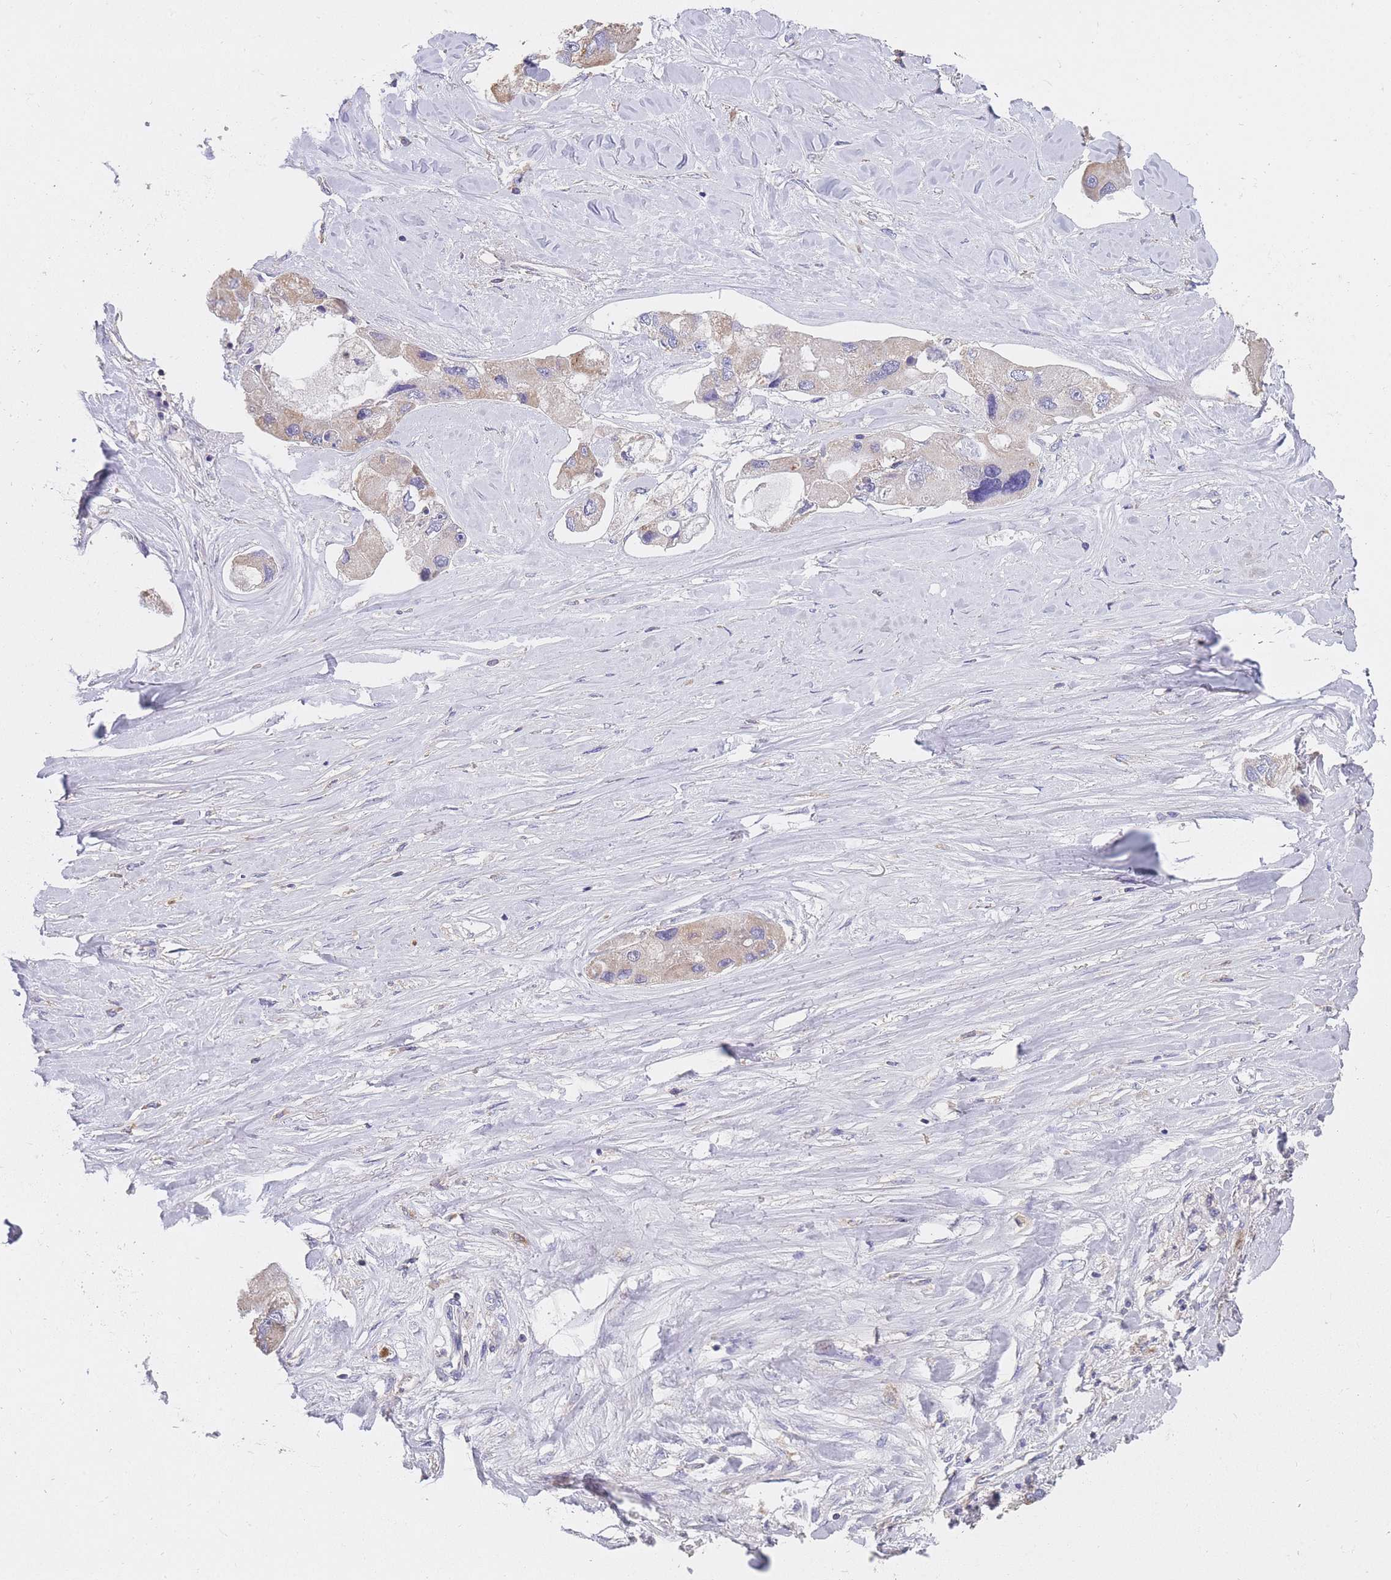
{"staining": {"intensity": "weak", "quantity": "<25%", "location": "cytoplasmic/membranous"}, "tissue": "lung cancer", "cell_type": "Tumor cells", "image_type": "cancer", "snomed": [{"axis": "morphology", "description": "Adenocarcinoma, NOS"}, {"axis": "topography", "description": "Lung"}], "caption": "This histopathology image is of adenocarcinoma (lung) stained with IHC to label a protein in brown with the nuclei are counter-stained blue. There is no positivity in tumor cells.", "gene": "CLEC12A", "patient": {"sex": "female", "age": 54}}